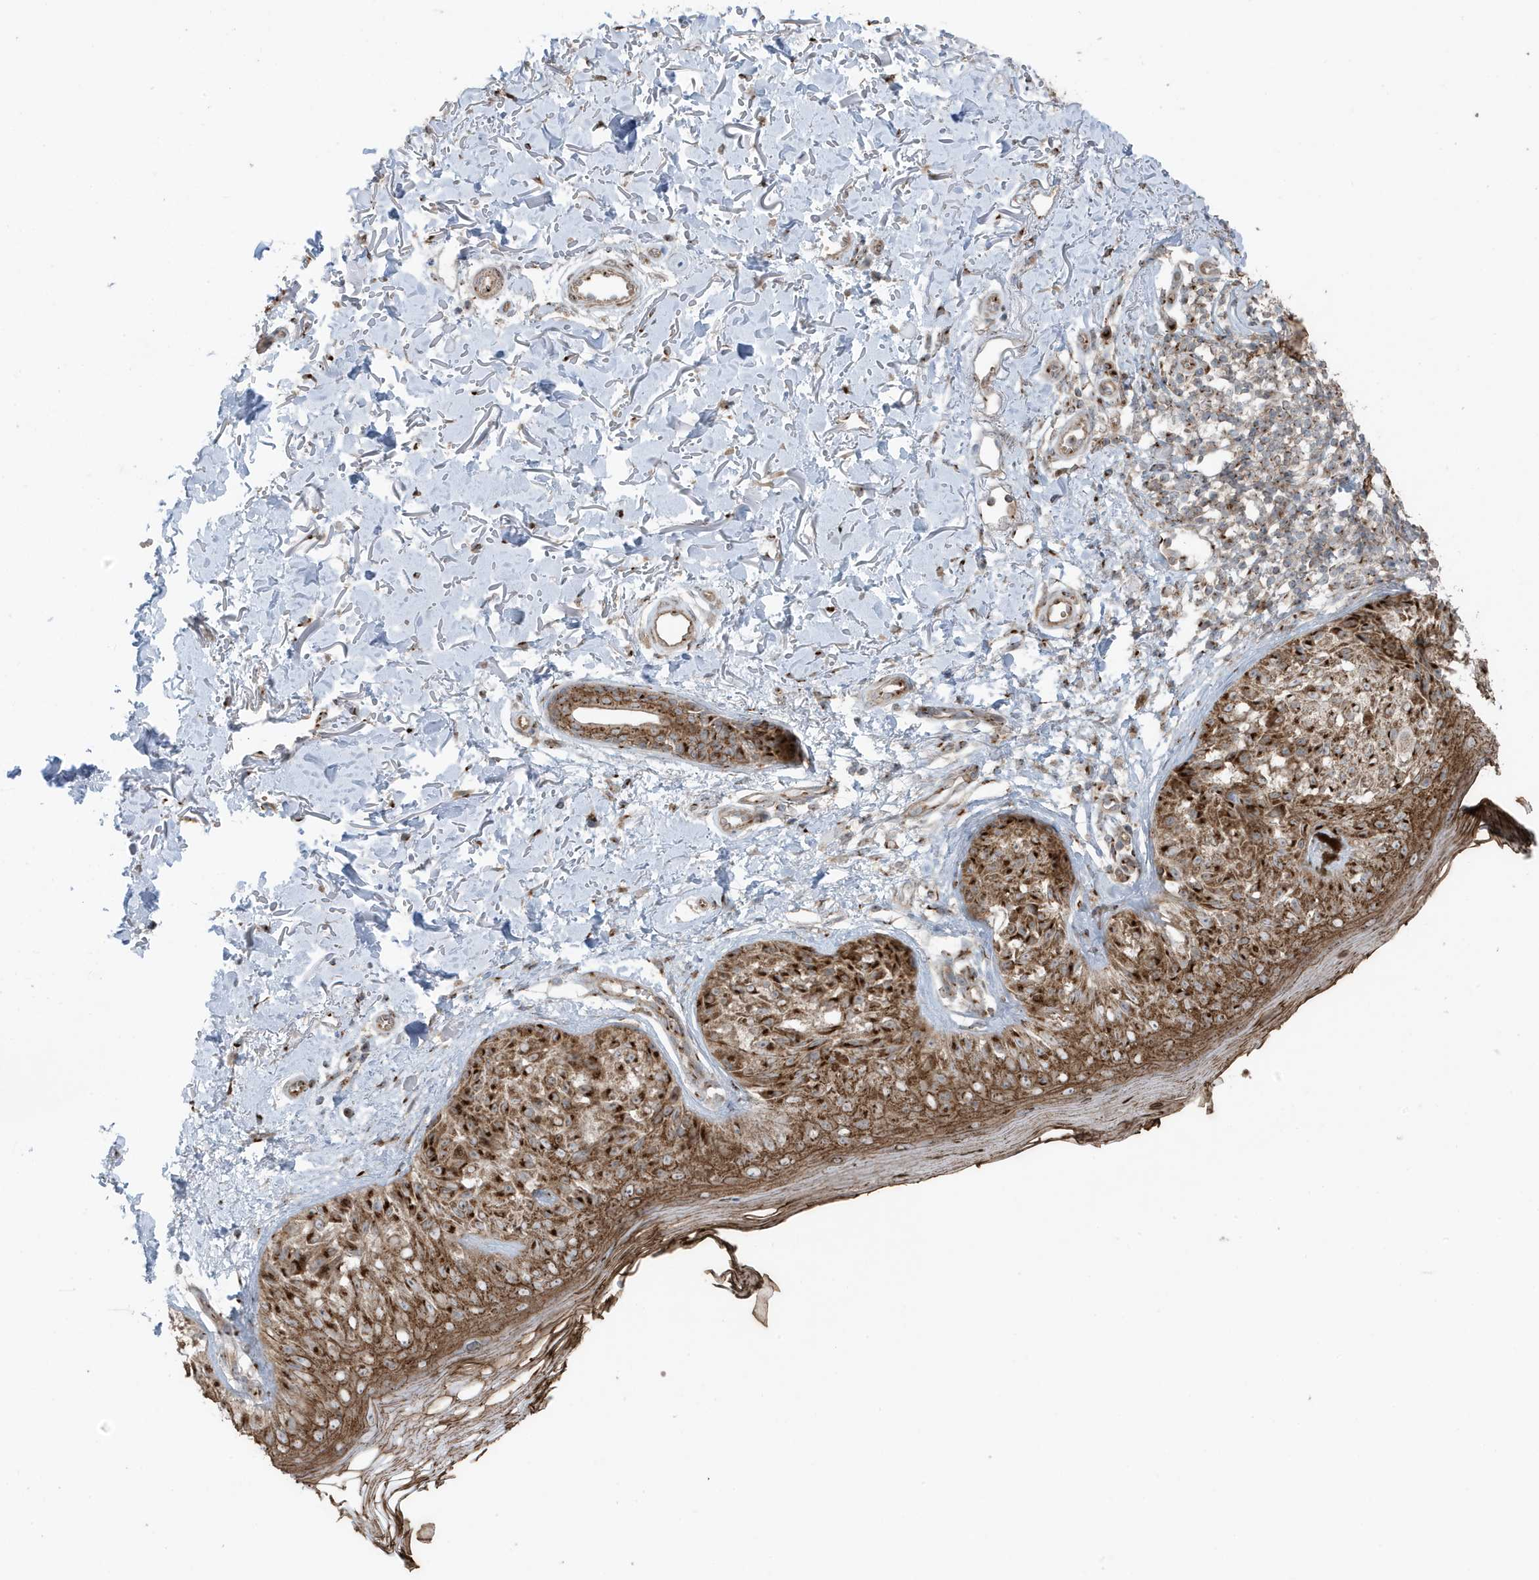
{"staining": {"intensity": "strong", "quantity": "25%-75%", "location": "cytoplasmic/membranous"}, "tissue": "melanoma", "cell_type": "Tumor cells", "image_type": "cancer", "snomed": [{"axis": "morphology", "description": "Malignant melanoma, NOS"}, {"axis": "topography", "description": "Skin"}], "caption": "The micrograph demonstrates staining of melanoma, revealing strong cytoplasmic/membranous protein expression (brown color) within tumor cells.", "gene": "GOLGA4", "patient": {"sex": "female", "age": 50}}